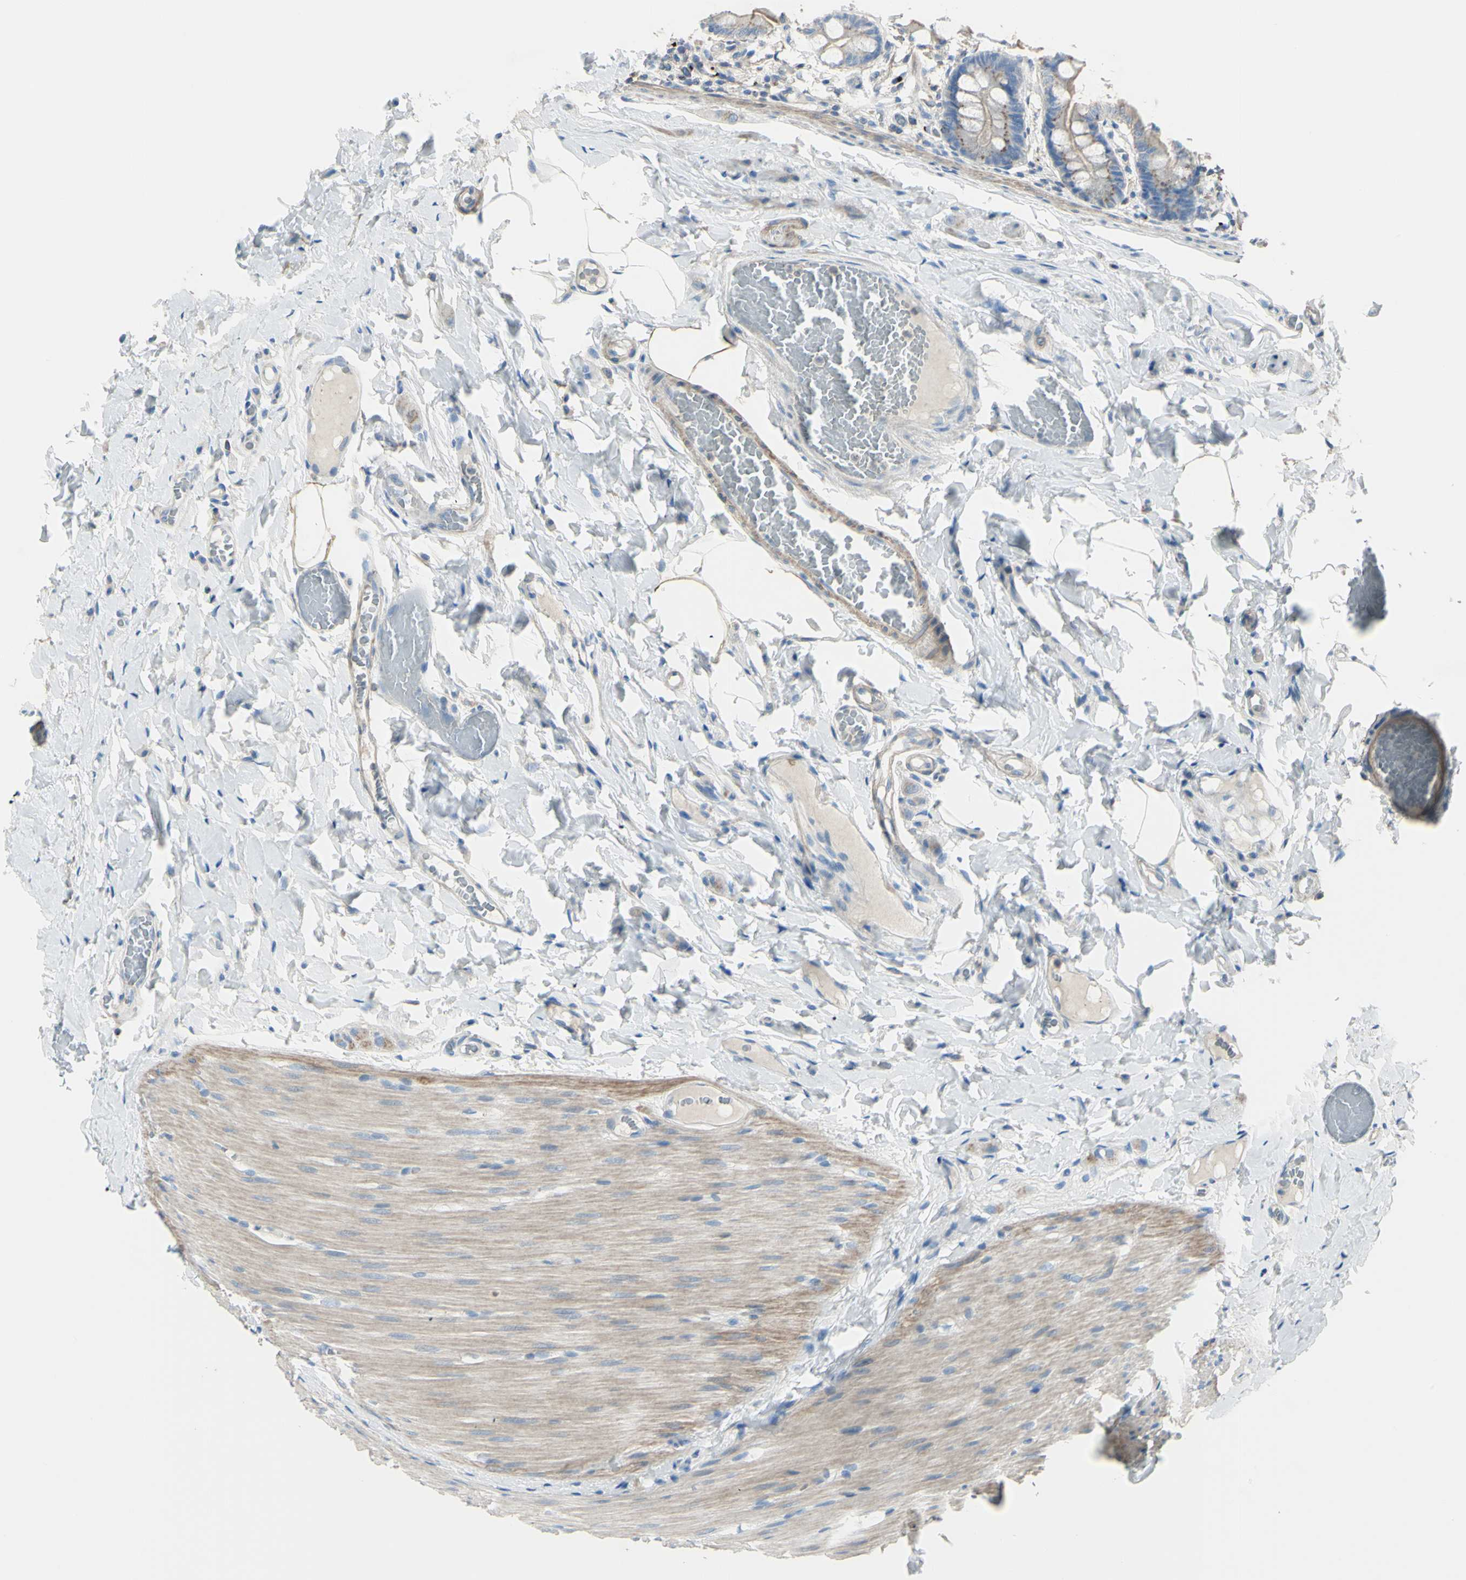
{"staining": {"intensity": "moderate", "quantity": ">75%", "location": "cytoplasmic/membranous"}, "tissue": "small intestine", "cell_type": "Glandular cells", "image_type": "normal", "snomed": [{"axis": "morphology", "description": "Normal tissue, NOS"}, {"axis": "topography", "description": "Small intestine"}], "caption": "Human small intestine stained for a protein (brown) reveals moderate cytoplasmic/membranous positive positivity in approximately >75% of glandular cells.", "gene": "B4GALT3", "patient": {"sex": "male", "age": 41}}